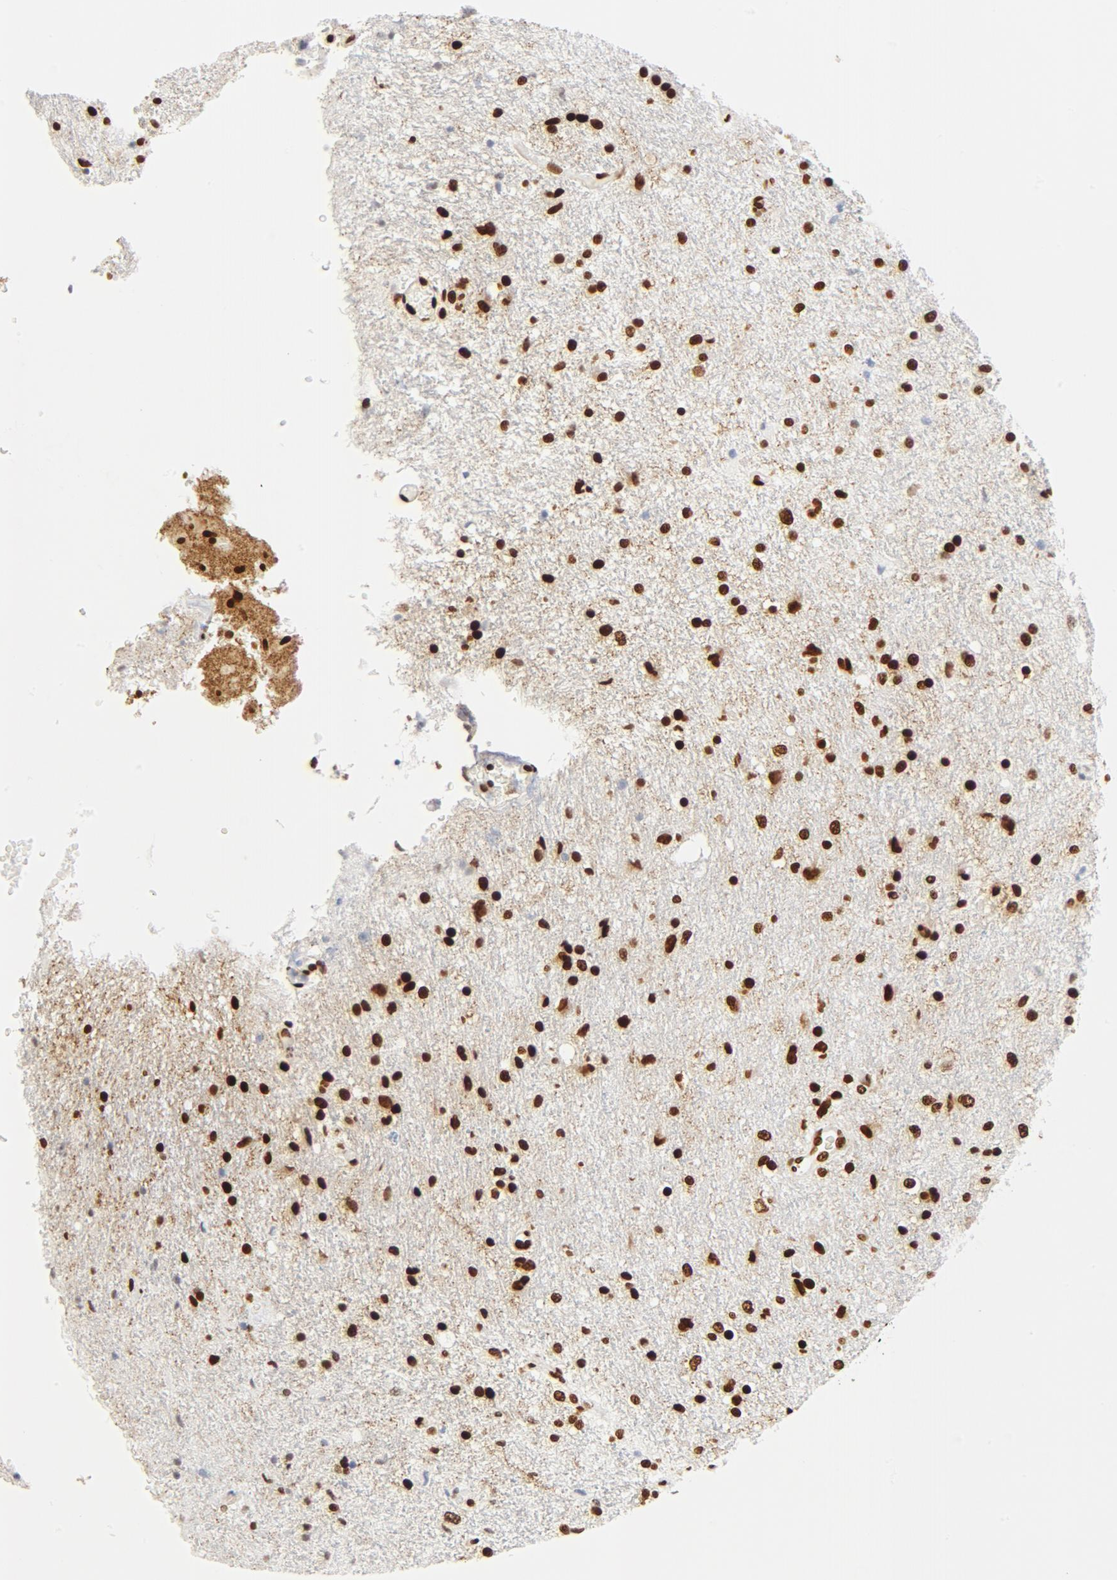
{"staining": {"intensity": "strong", "quantity": ">75%", "location": "nuclear"}, "tissue": "glioma", "cell_type": "Tumor cells", "image_type": "cancer", "snomed": [{"axis": "morphology", "description": "Normal tissue, NOS"}, {"axis": "morphology", "description": "Glioma, malignant, High grade"}, {"axis": "topography", "description": "Cerebral cortex"}], "caption": "The micrograph demonstrates immunohistochemical staining of glioma. There is strong nuclear positivity is appreciated in approximately >75% of tumor cells.", "gene": "CTBP1", "patient": {"sex": "male", "age": 56}}